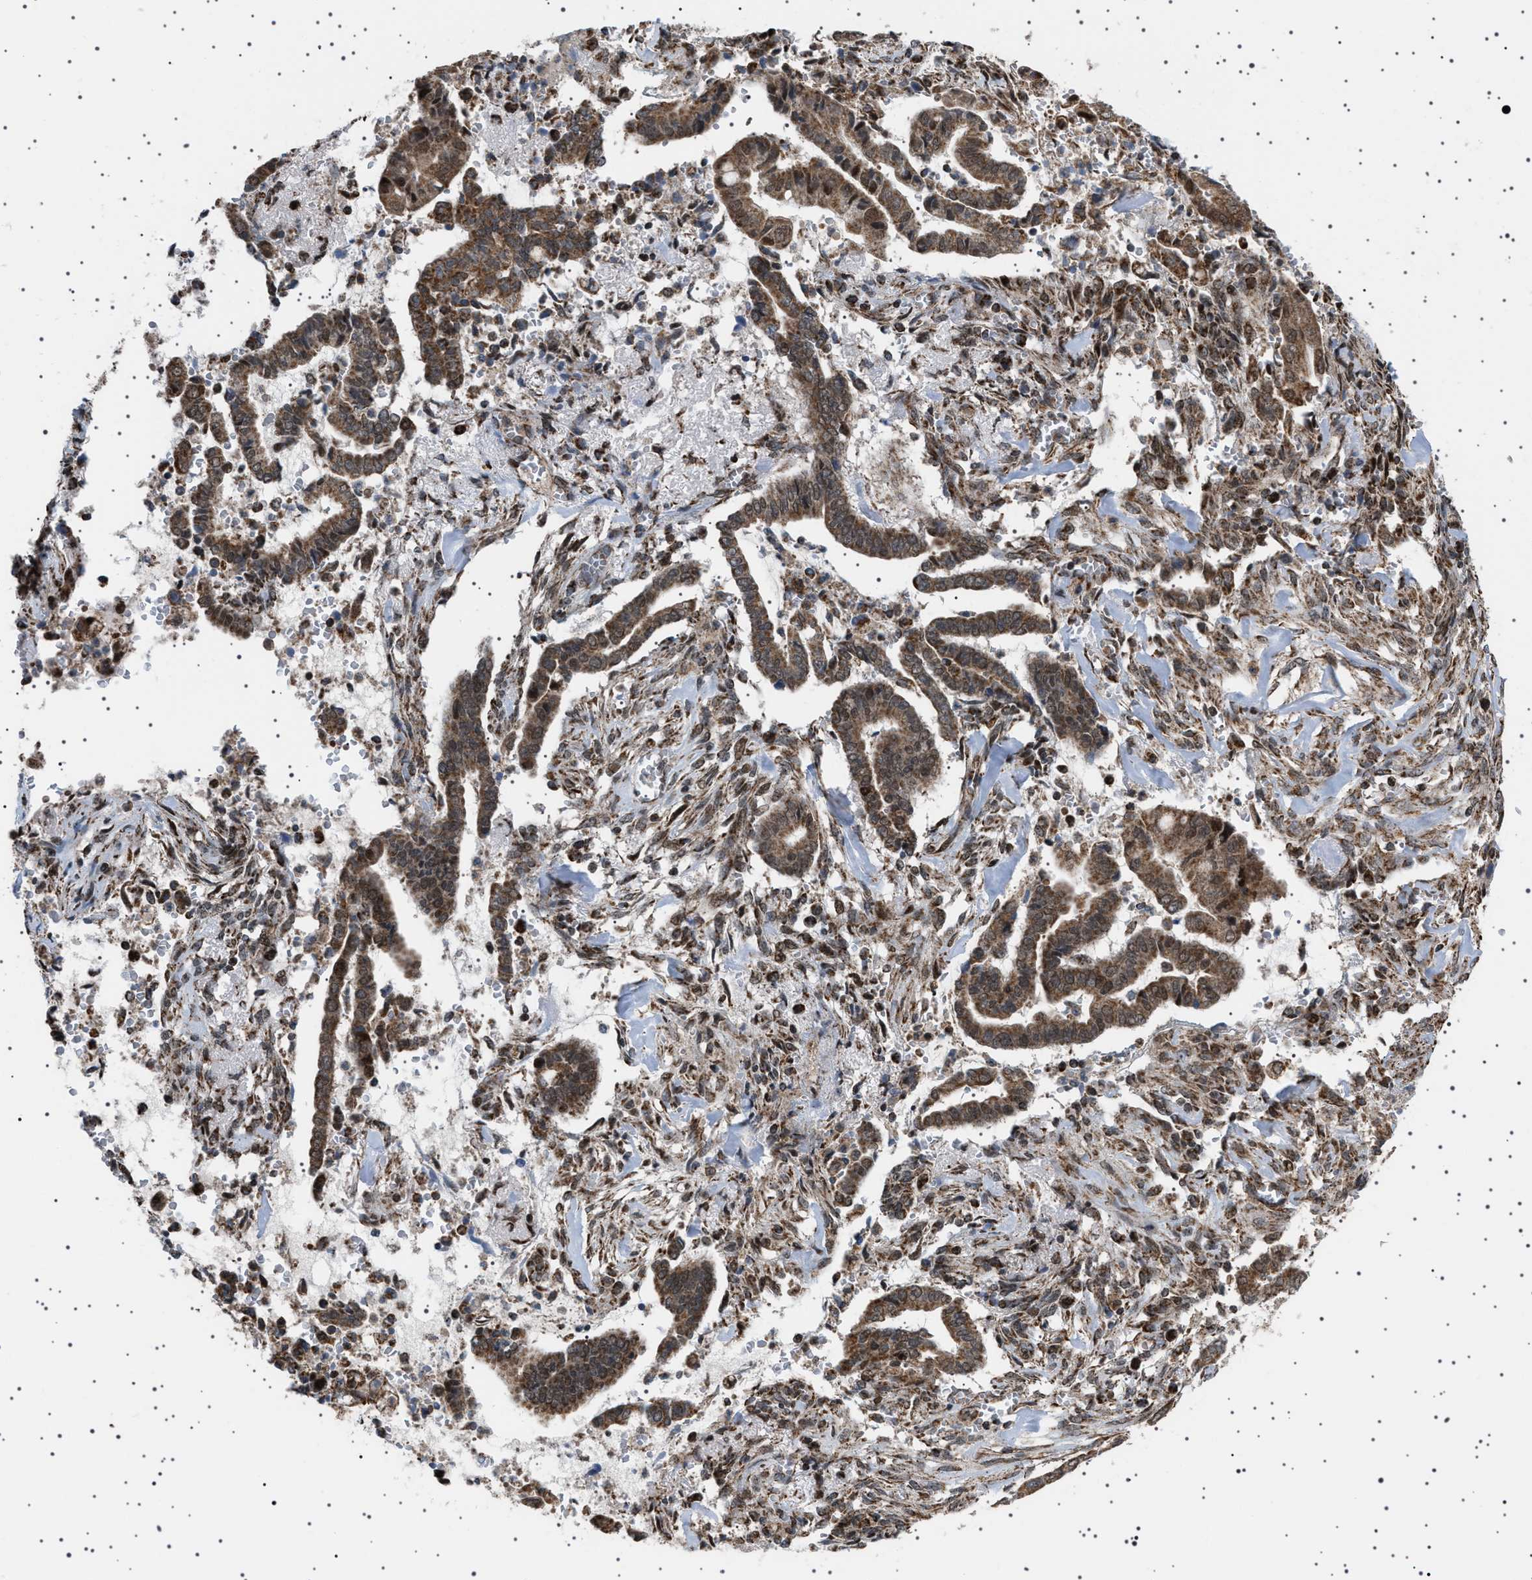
{"staining": {"intensity": "moderate", "quantity": ">75%", "location": "cytoplasmic/membranous,nuclear"}, "tissue": "cervical cancer", "cell_type": "Tumor cells", "image_type": "cancer", "snomed": [{"axis": "morphology", "description": "Adenocarcinoma, NOS"}, {"axis": "topography", "description": "Cervix"}], "caption": "Immunohistochemistry (IHC) of cervical cancer (adenocarcinoma) reveals medium levels of moderate cytoplasmic/membranous and nuclear staining in approximately >75% of tumor cells. The staining was performed using DAB (3,3'-diaminobenzidine), with brown indicating positive protein expression. Nuclei are stained blue with hematoxylin.", "gene": "MELK", "patient": {"sex": "female", "age": 44}}